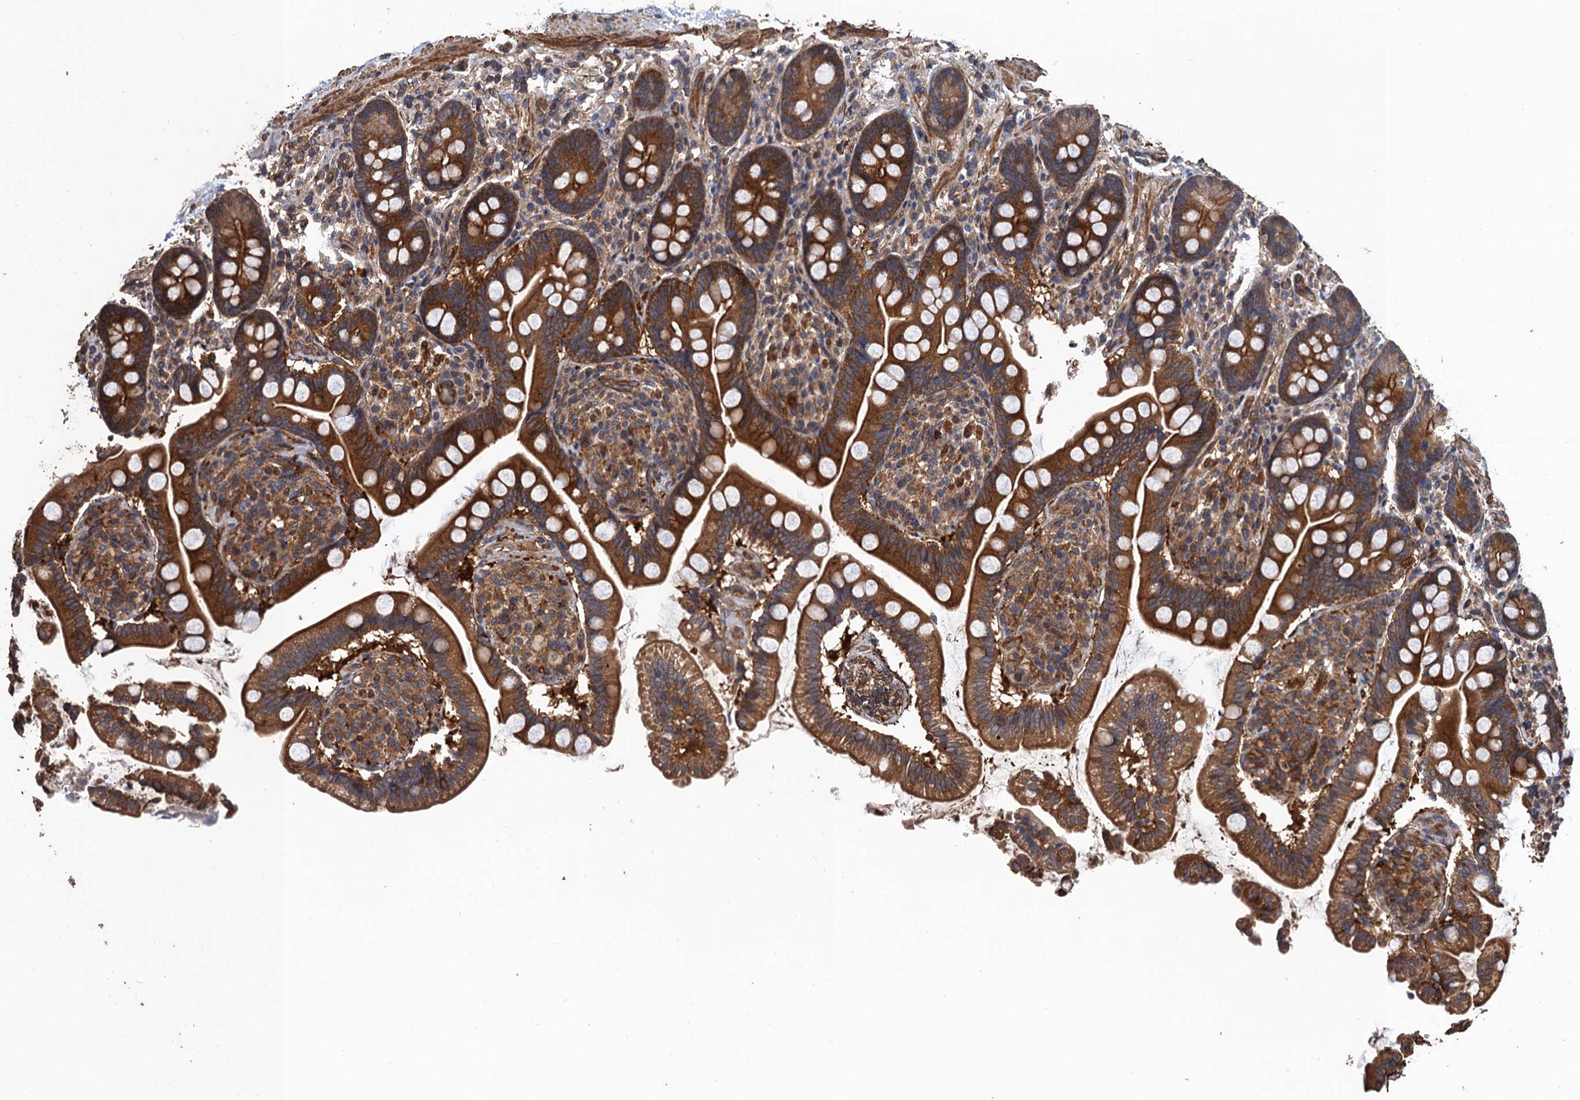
{"staining": {"intensity": "strong", "quantity": ">75%", "location": "cytoplasmic/membranous"}, "tissue": "small intestine", "cell_type": "Glandular cells", "image_type": "normal", "snomed": [{"axis": "morphology", "description": "Normal tissue, NOS"}, {"axis": "topography", "description": "Small intestine"}], "caption": "This histopathology image demonstrates immunohistochemistry (IHC) staining of normal small intestine, with high strong cytoplasmic/membranous positivity in approximately >75% of glandular cells.", "gene": "PPP4R1", "patient": {"sex": "female", "age": 64}}